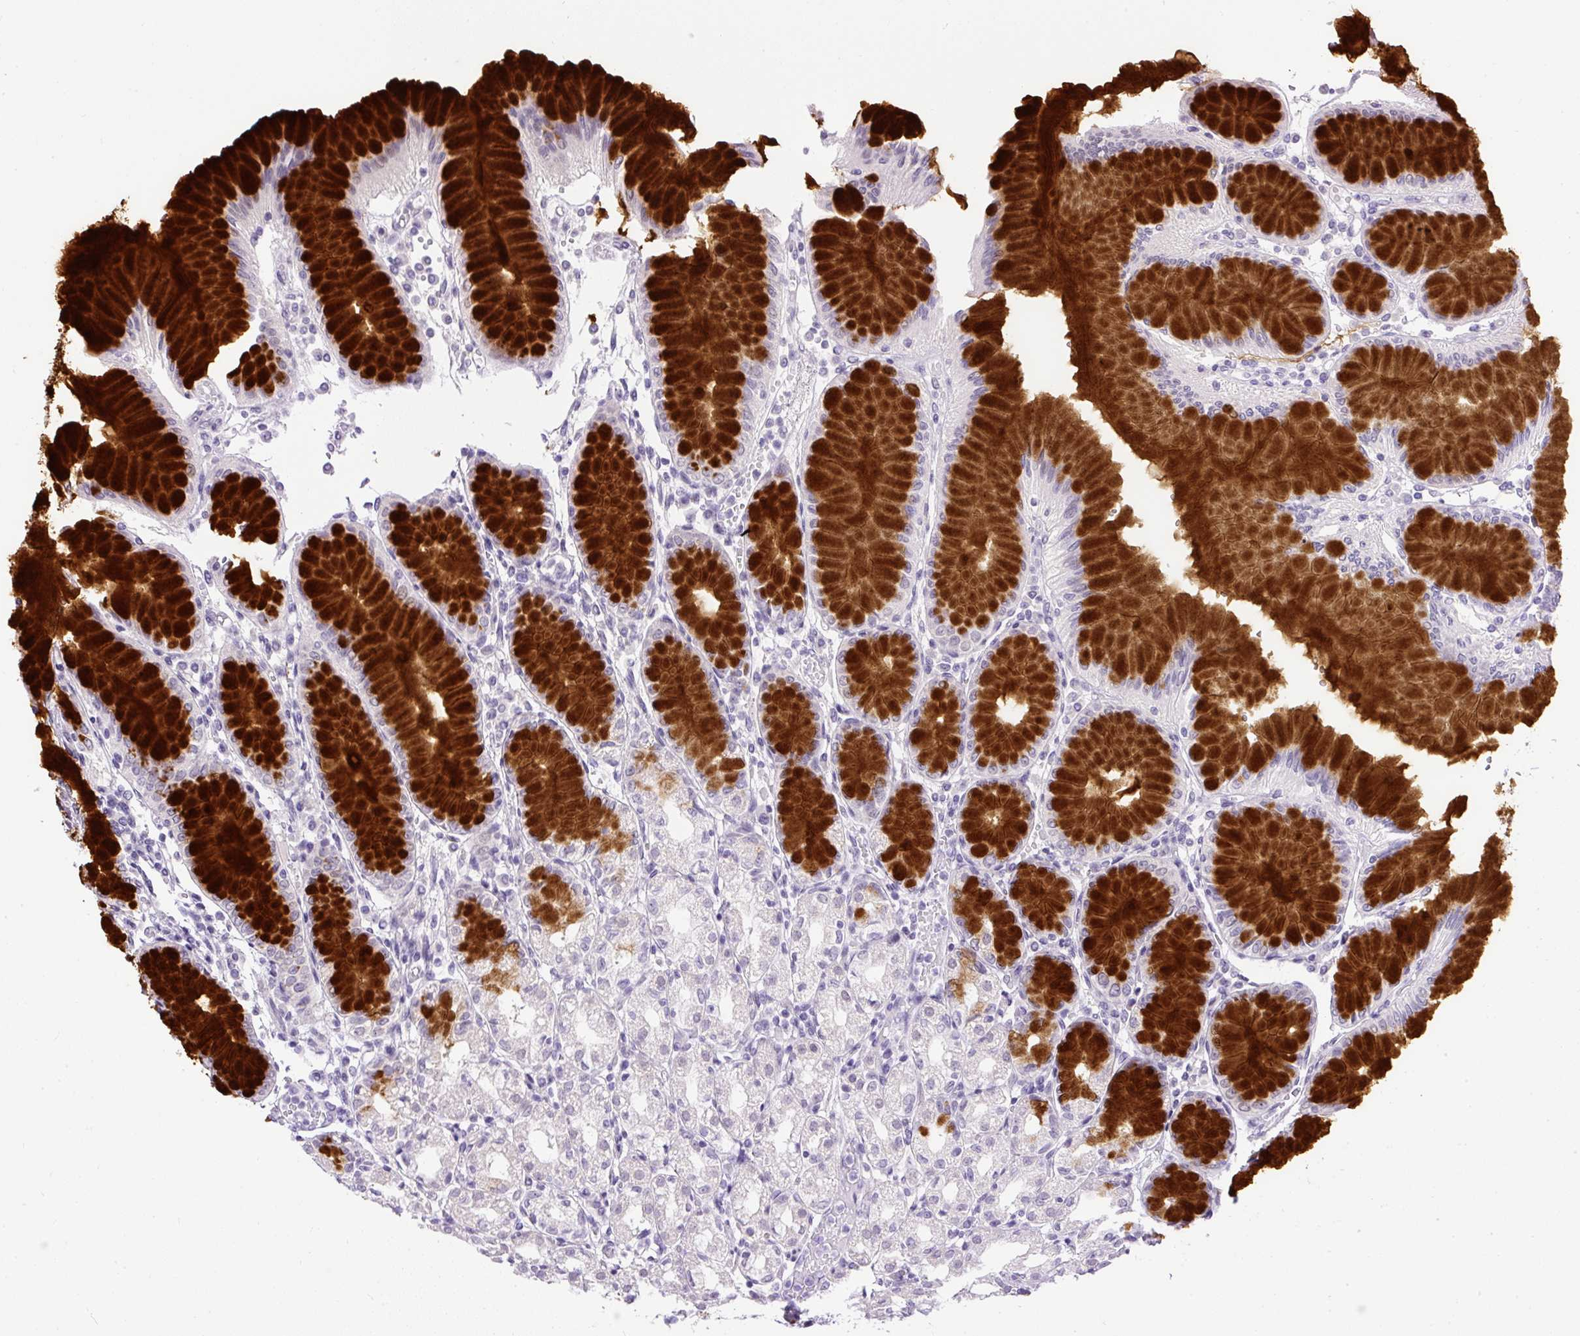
{"staining": {"intensity": "strong", "quantity": "25%-75%", "location": "cytoplasmic/membranous"}, "tissue": "stomach", "cell_type": "Glandular cells", "image_type": "normal", "snomed": [{"axis": "morphology", "description": "Normal tissue, NOS"}, {"axis": "topography", "description": "Stomach"}], "caption": "This histopathology image displays immunohistochemistry staining of normal stomach, with high strong cytoplasmic/membranous expression in about 25%-75% of glandular cells.", "gene": "WNT10B", "patient": {"sex": "female", "age": 57}}